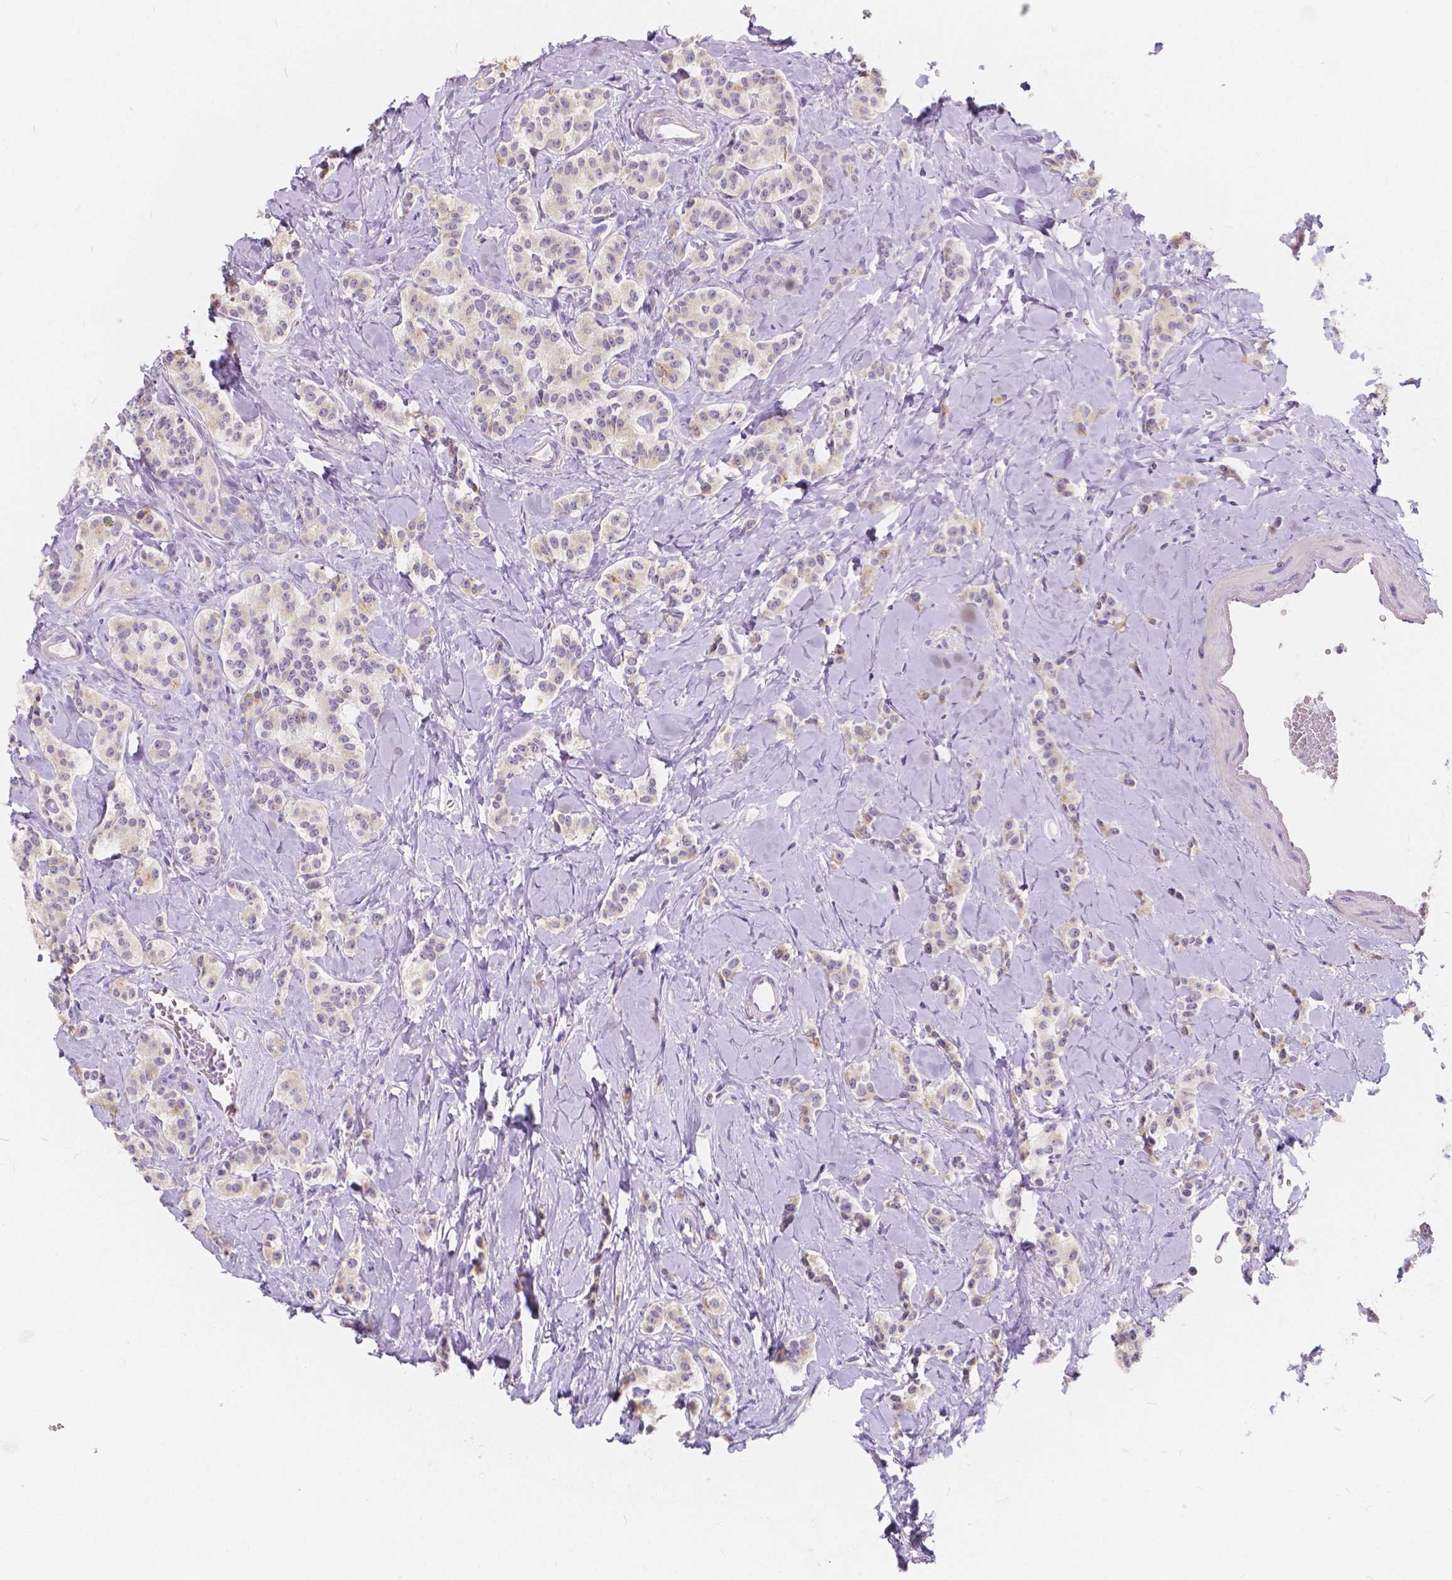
{"staining": {"intensity": "weak", "quantity": "<25%", "location": "cytoplasmic/membranous"}, "tissue": "carcinoid", "cell_type": "Tumor cells", "image_type": "cancer", "snomed": [{"axis": "morphology", "description": "Normal tissue, NOS"}, {"axis": "morphology", "description": "Carcinoid, malignant, NOS"}, {"axis": "topography", "description": "Pancreas"}], "caption": "Tumor cells show no significant positivity in carcinoid. Brightfield microscopy of immunohistochemistry stained with DAB (3,3'-diaminobenzidine) (brown) and hematoxylin (blue), captured at high magnification.", "gene": "RNF186", "patient": {"sex": "male", "age": 36}}